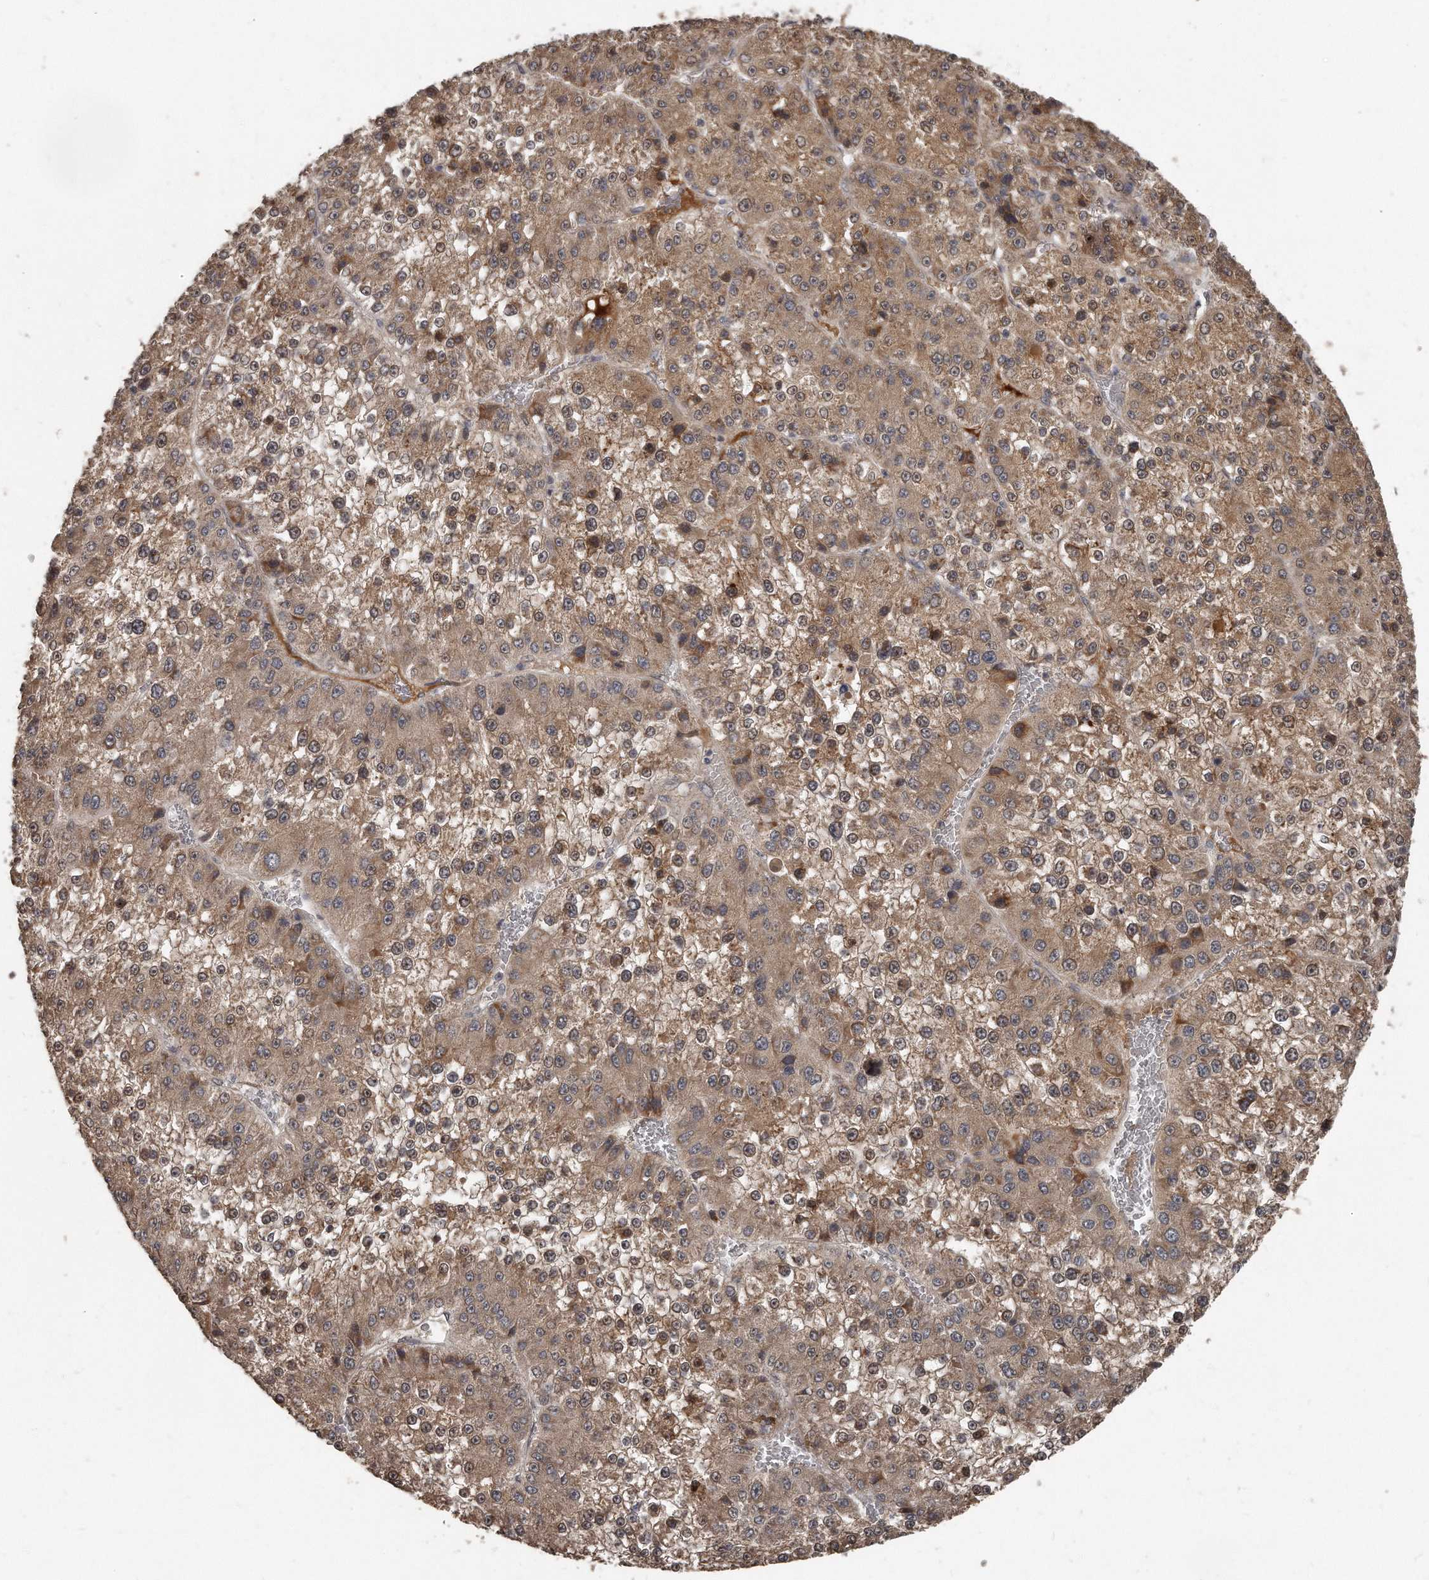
{"staining": {"intensity": "moderate", "quantity": ">75%", "location": "cytoplasmic/membranous,nuclear"}, "tissue": "liver cancer", "cell_type": "Tumor cells", "image_type": "cancer", "snomed": [{"axis": "morphology", "description": "Carcinoma, Hepatocellular, NOS"}, {"axis": "topography", "description": "Liver"}], "caption": "The micrograph exhibits immunohistochemical staining of liver cancer. There is moderate cytoplasmic/membranous and nuclear positivity is appreciated in approximately >75% of tumor cells.", "gene": "GRB10", "patient": {"sex": "female", "age": 73}}